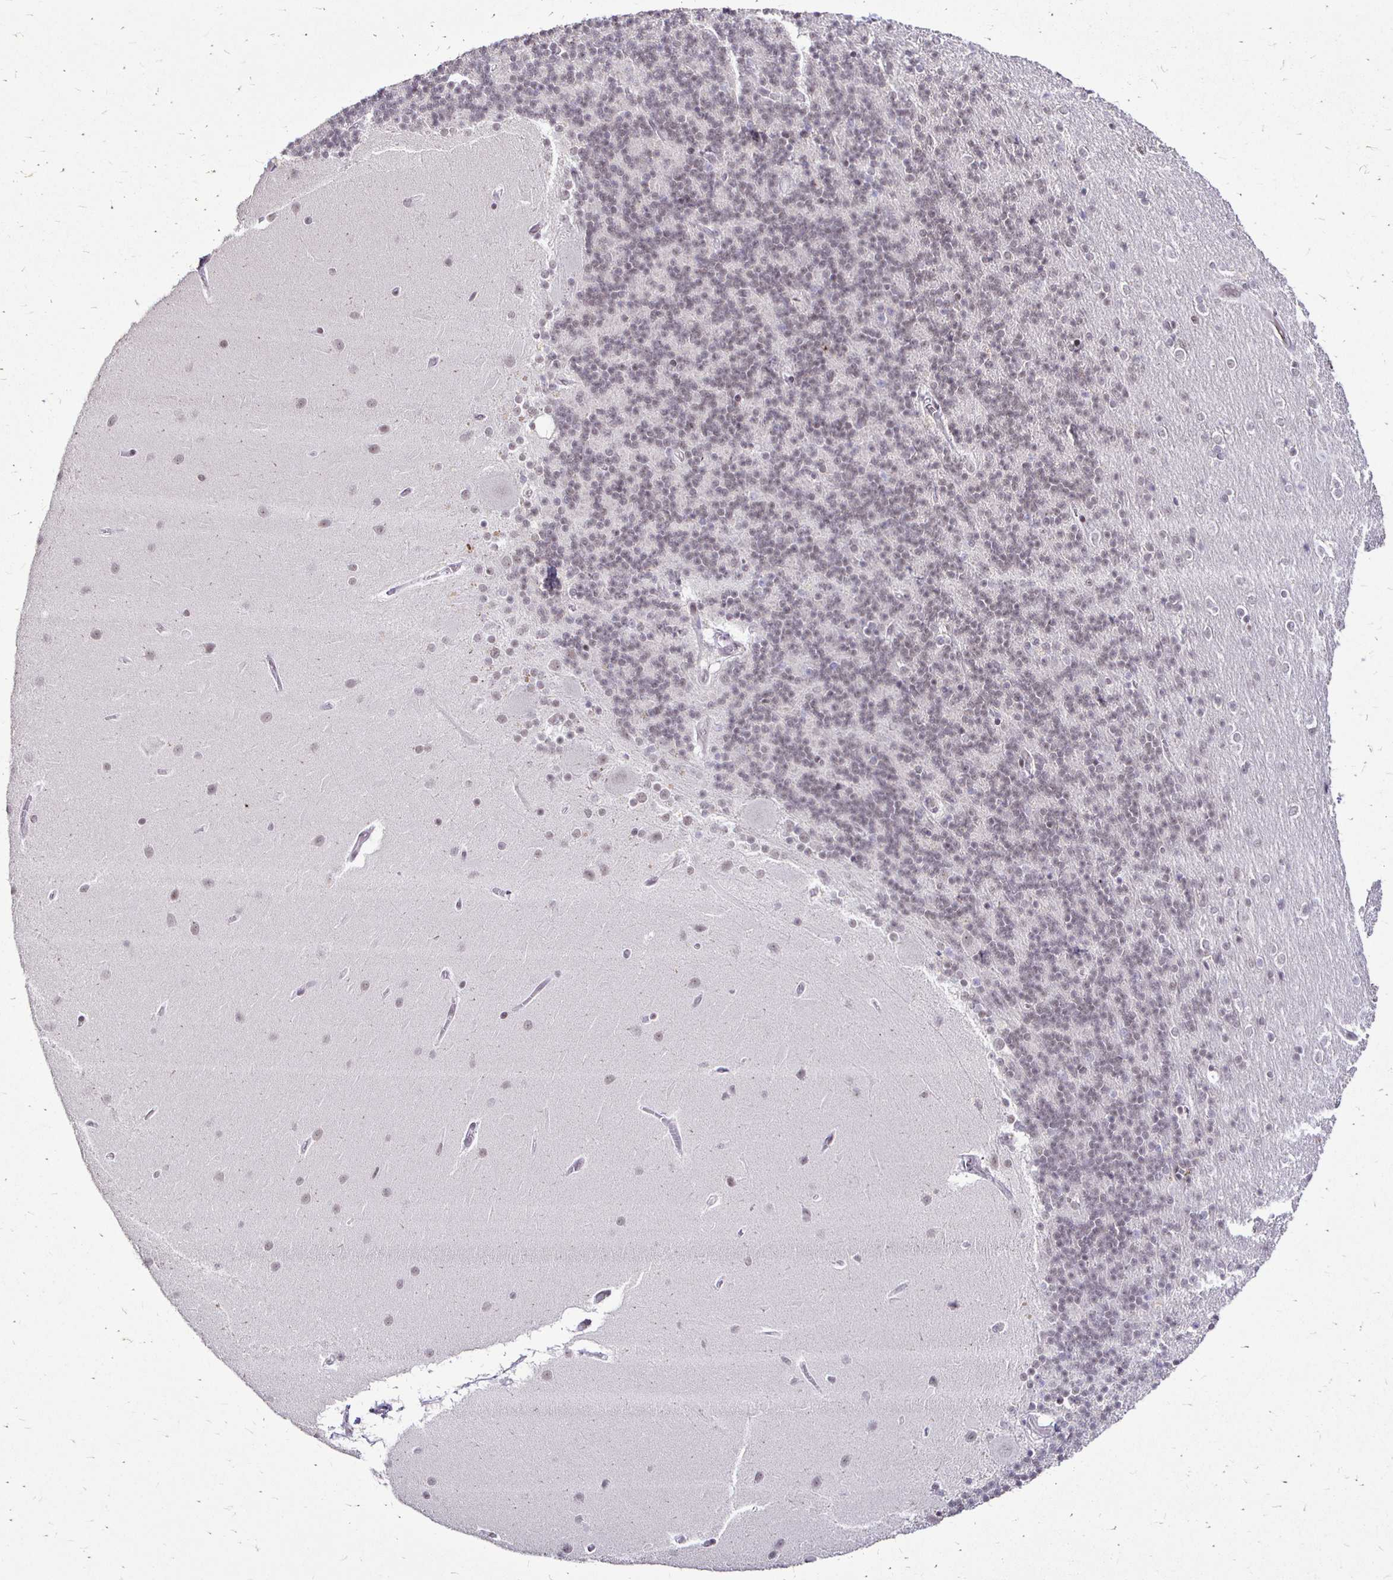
{"staining": {"intensity": "moderate", "quantity": "25%-75%", "location": "nuclear"}, "tissue": "cerebellum", "cell_type": "Cells in granular layer", "image_type": "normal", "snomed": [{"axis": "morphology", "description": "Normal tissue, NOS"}, {"axis": "topography", "description": "Cerebellum"}], "caption": "There is medium levels of moderate nuclear positivity in cells in granular layer of benign cerebellum, as demonstrated by immunohistochemical staining (brown color).", "gene": "SIN3A", "patient": {"sex": "female", "age": 54}}